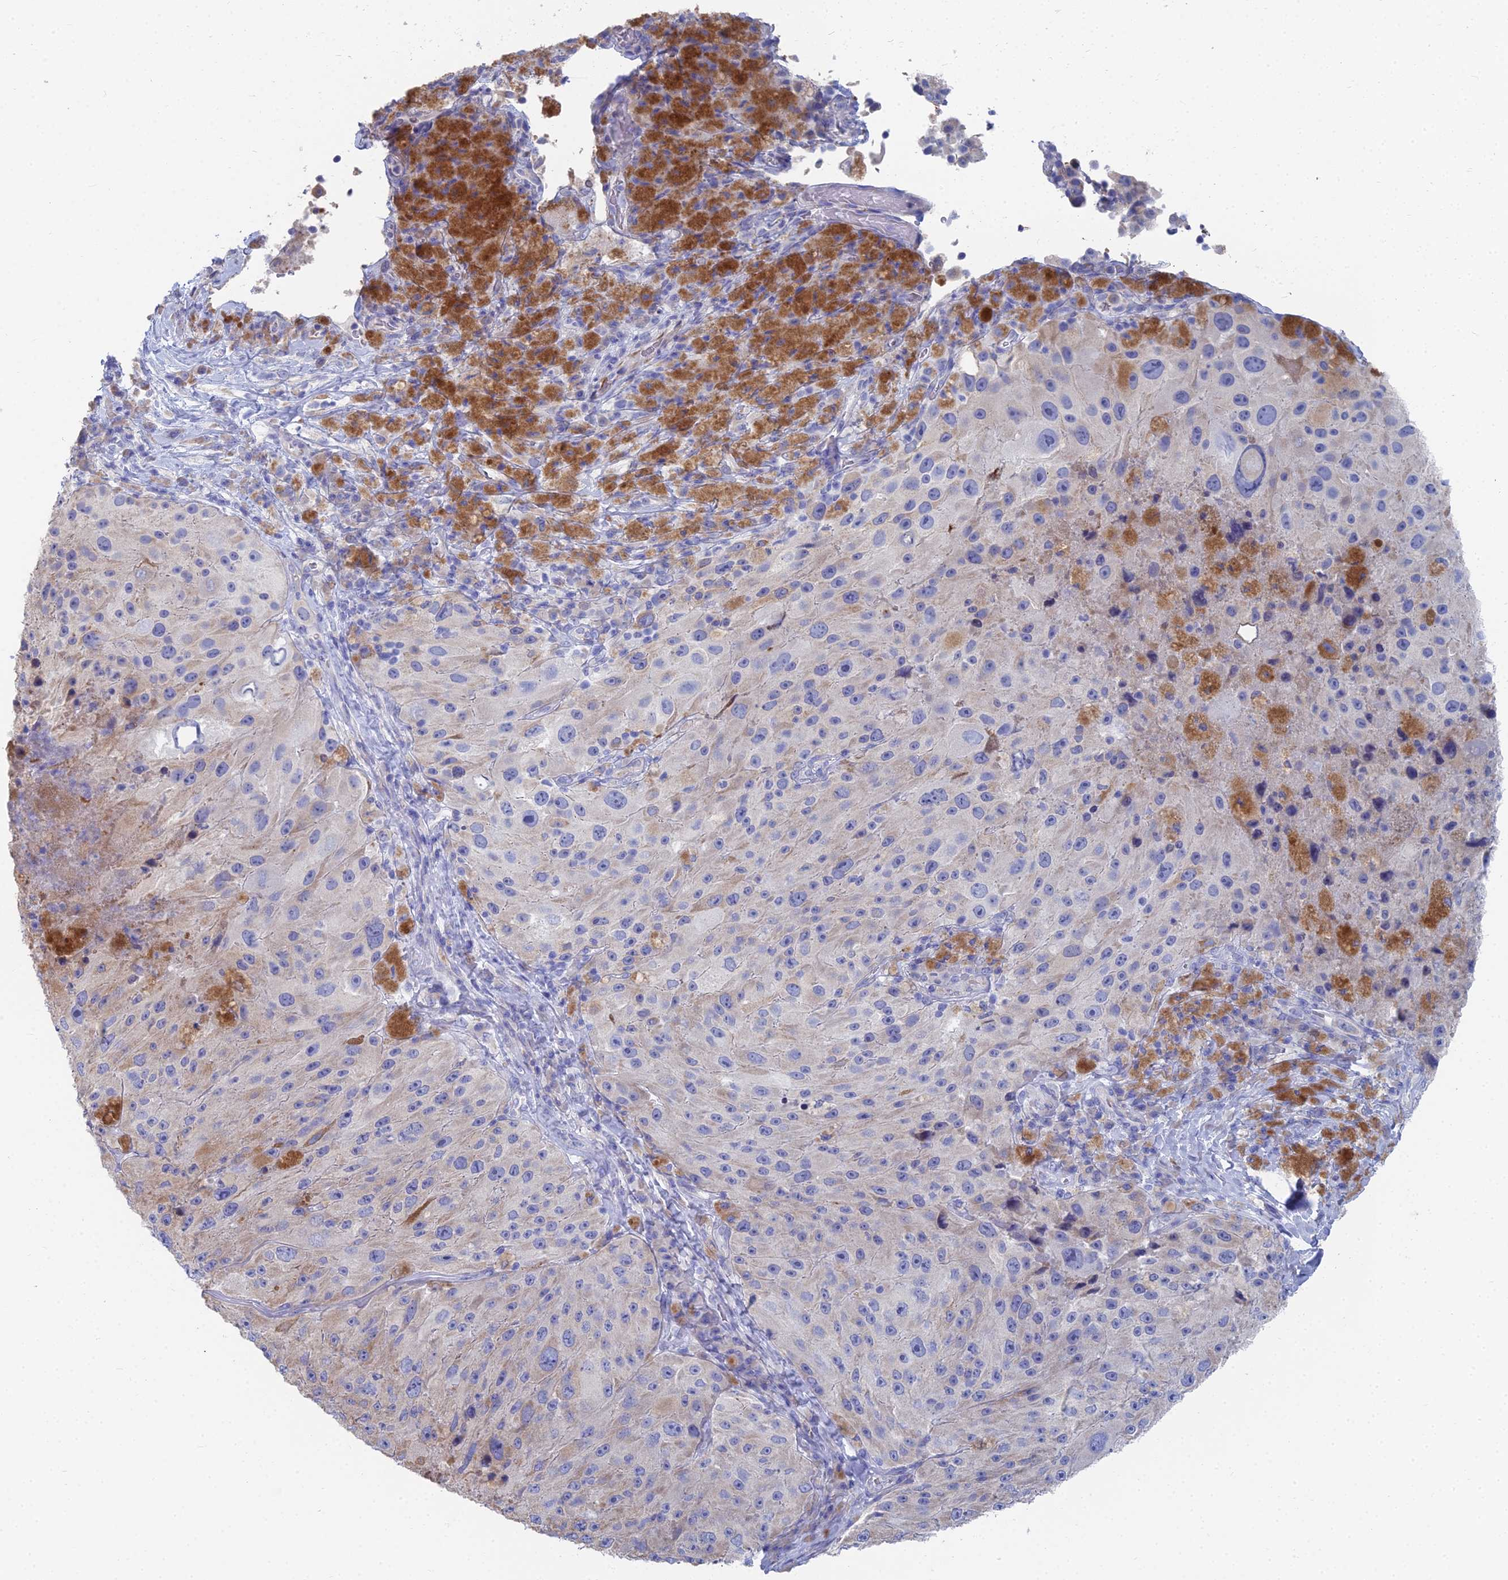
{"staining": {"intensity": "negative", "quantity": "none", "location": "none"}, "tissue": "melanoma", "cell_type": "Tumor cells", "image_type": "cancer", "snomed": [{"axis": "morphology", "description": "Malignant melanoma, Metastatic site"}, {"axis": "topography", "description": "Lymph node"}], "caption": "Micrograph shows no protein staining in tumor cells of melanoma tissue. (DAB IHC visualized using brightfield microscopy, high magnification).", "gene": "TNNT3", "patient": {"sex": "male", "age": 62}}